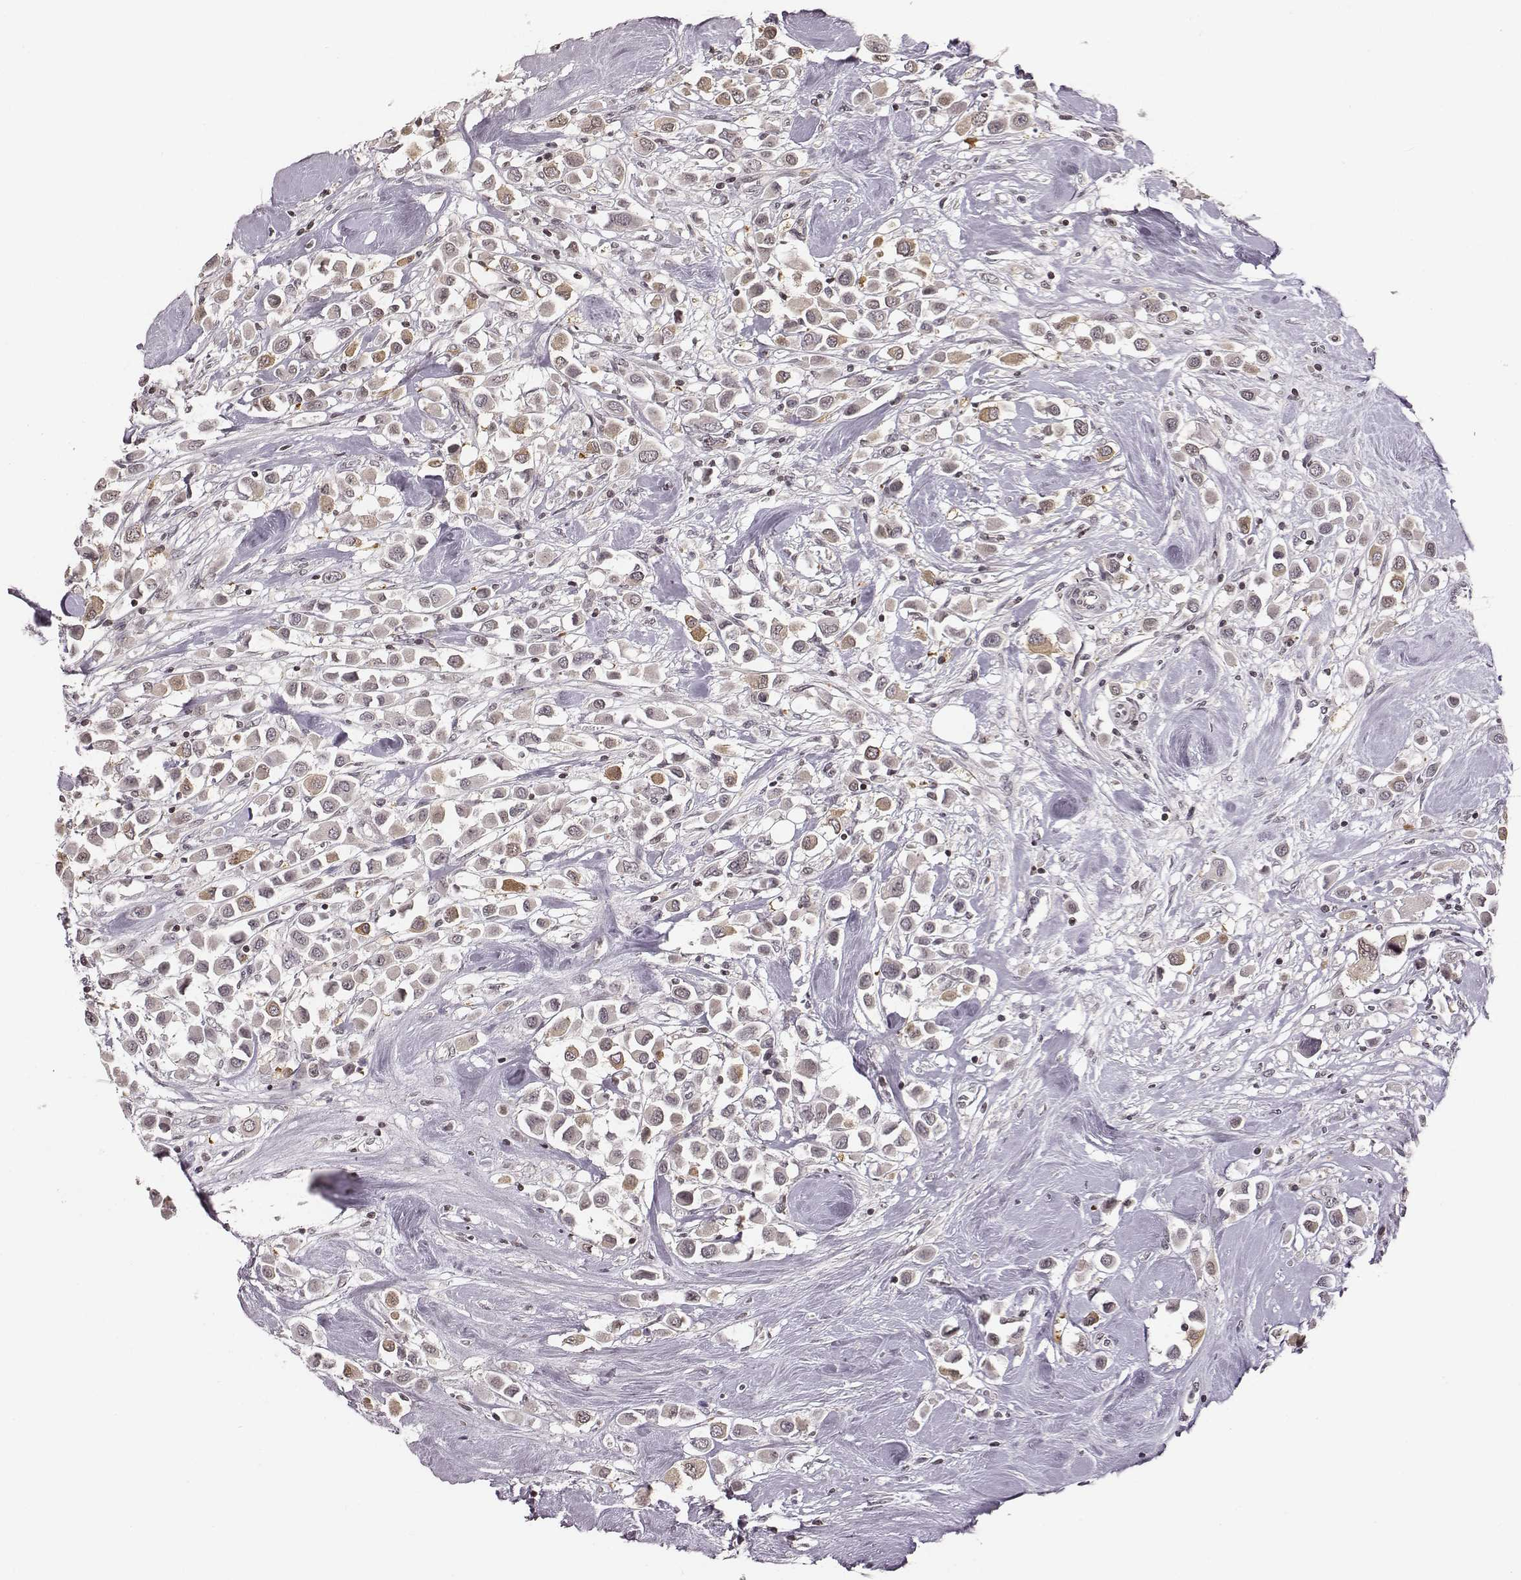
{"staining": {"intensity": "weak", "quantity": "<25%", "location": "cytoplasmic/membranous"}, "tissue": "breast cancer", "cell_type": "Tumor cells", "image_type": "cancer", "snomed": [{"axis": "morphology", "description": "Duct carcinoma"}, {"axis": "topography", "description": "Breast"}], "caption": "Photomicrograph shows no protein expression in tumor cells of breast cancer tissue.", "gene": "GRM4", "patient": {"sex": "female", "age": 61}}